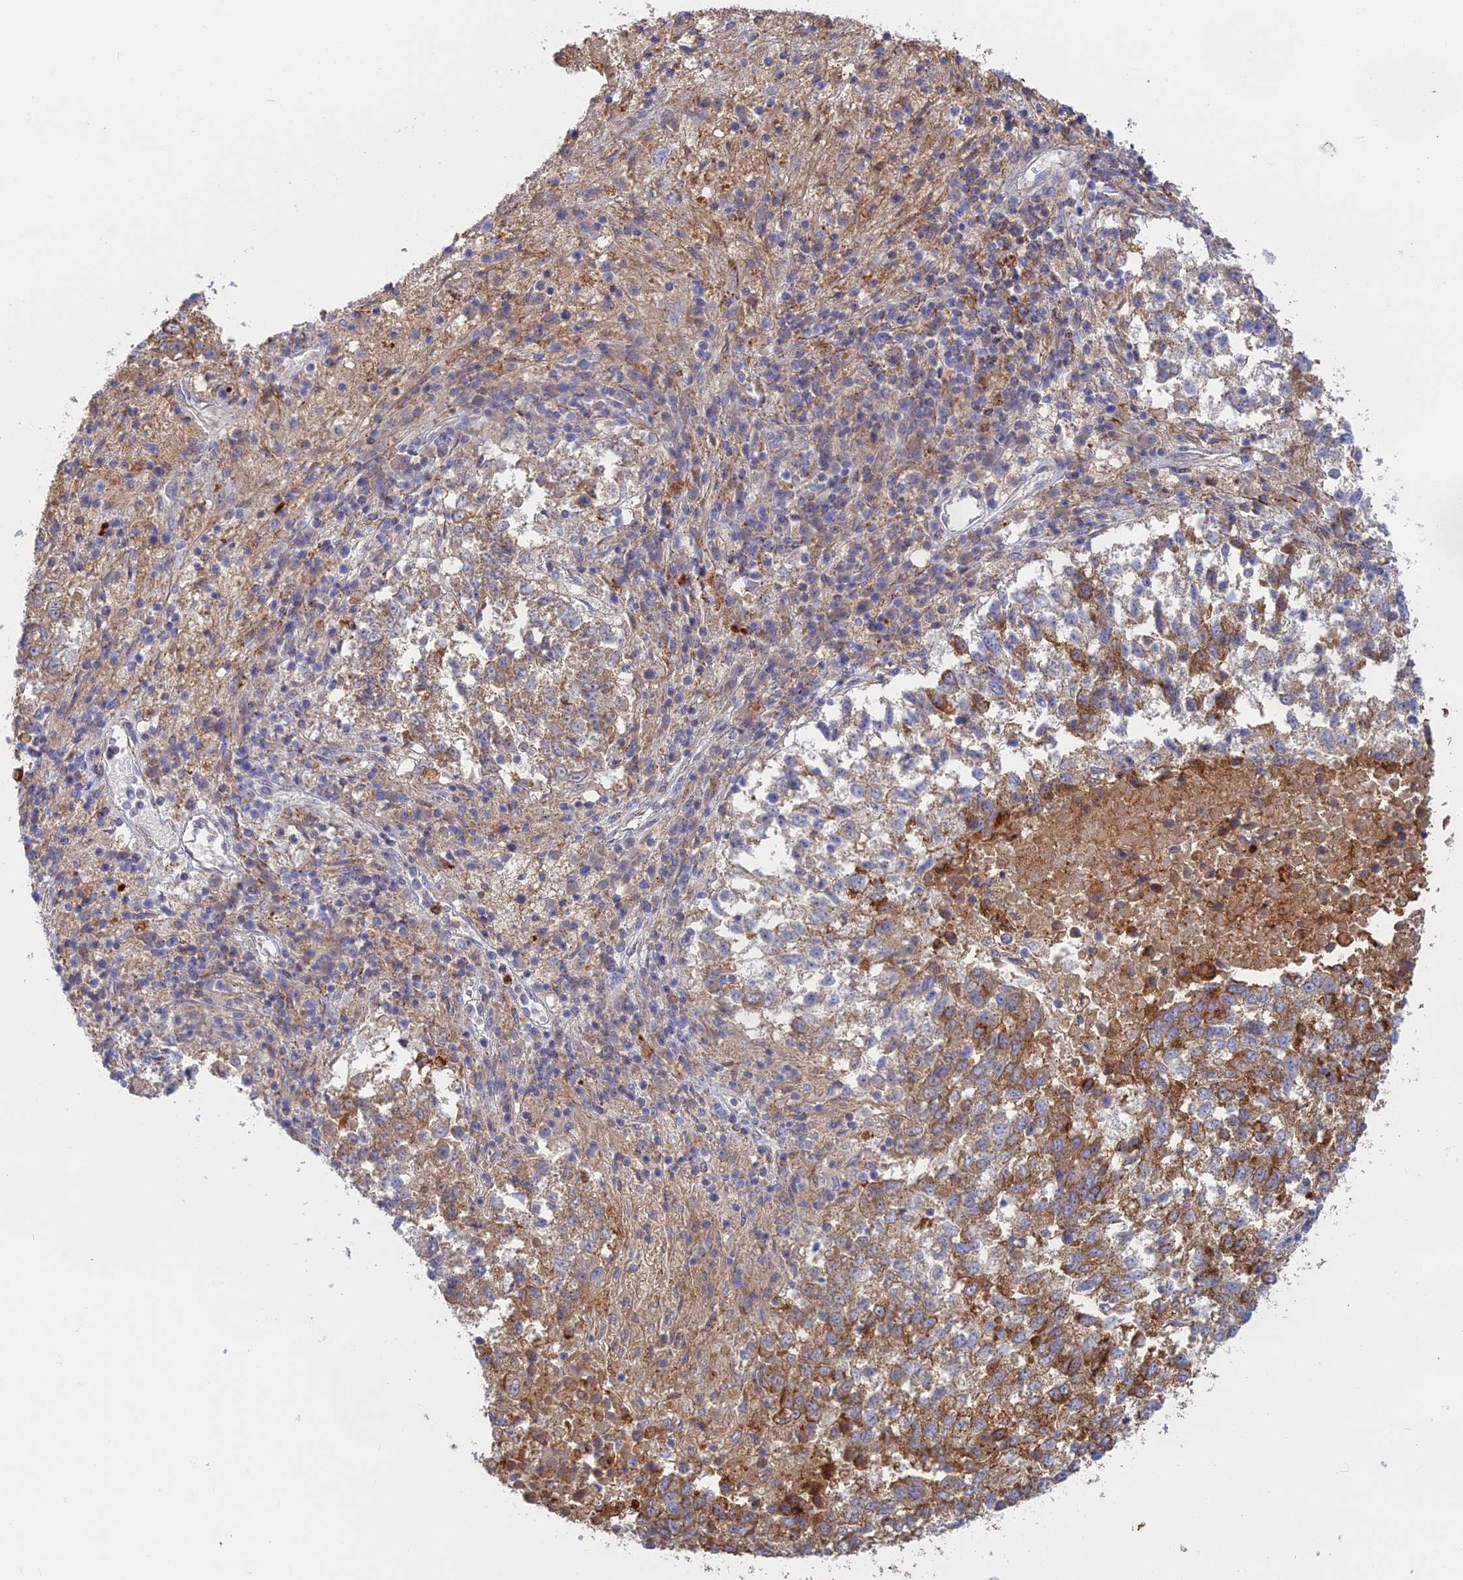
{"staining": {"intensity": "moderate", "quantity": "25%-75%", "location": "cytoplasmic/membranous"}, "tissue": "lung cancer", "cell_type": "Tumor cells", "image_type": "cancer", "snomed": [{"axis": "morphology", "description": "Squamous cell carcinoma, NOS"}, {"axis": "topography", "description": "Lung"}], "caption": "Brown immunohistochemical staining in lung cancer displays moderate cytoplasmic/membranous staining in approximately 25%-75% of tumor cells. (DAB (3,3'-diaminobenzidine) = brown stain, brightfield microscopy at high magnification).", "gene": "IFTAP", "patient": {"sex": "male", "age": 73}}